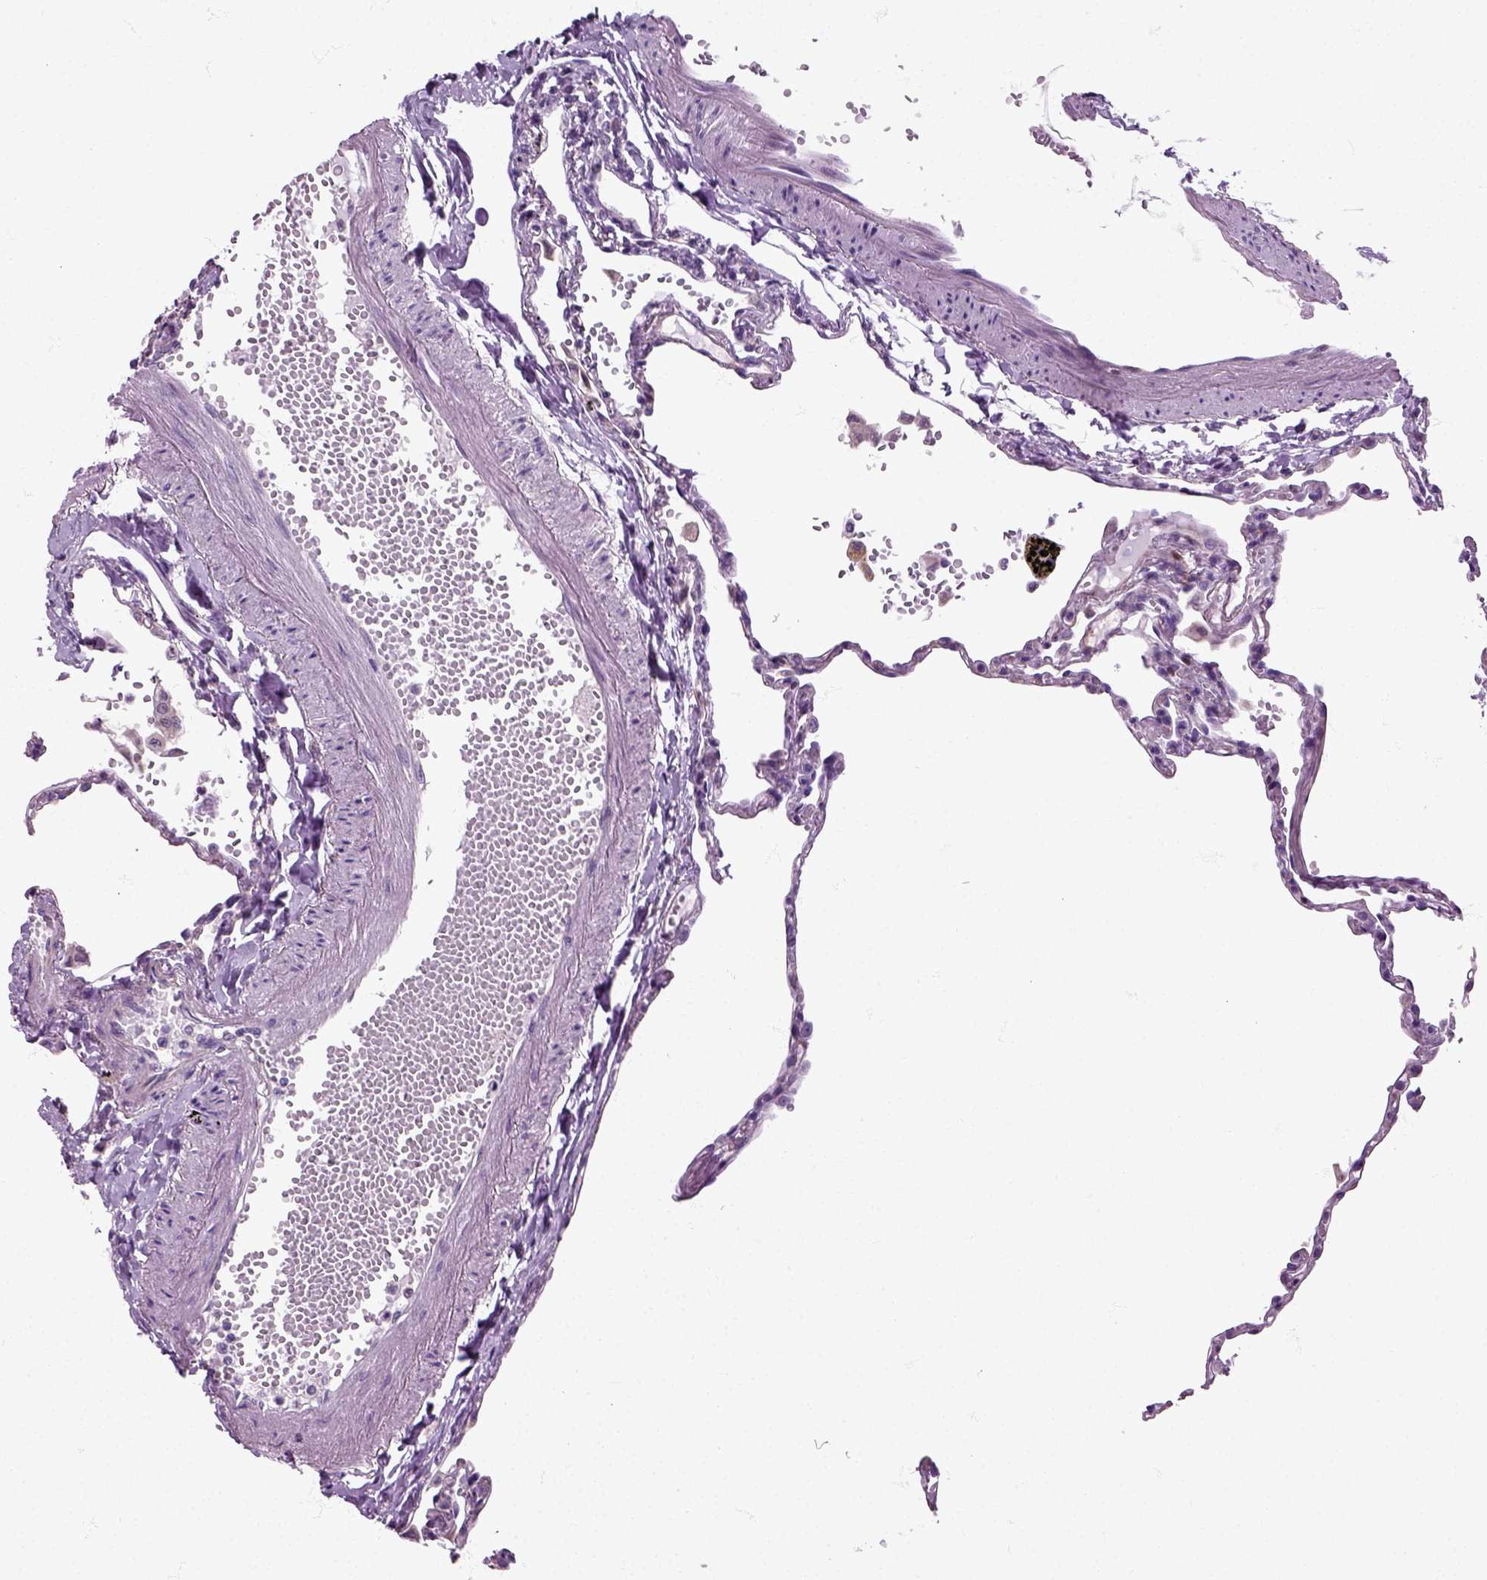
{"staining": {"intensity": "negative", "quantity": "none", "location": "none"}, "tissue": "lung", "cell_type": "Alveolar cells", "image_type": "normal", "snomed": [{"axis": "morphology", "description": "Normal tissue, NOS"}, {"axis": "topography", "description": "Lung"}], "caption": "Immunohistochemistry micrograph of normal lung stained for a protein (brown), which displays no positivity in alveolar cells. (DAB IHC, high magnification).", "gene": "HSPA2", "patient": {"sex": "male", "age": 78}}